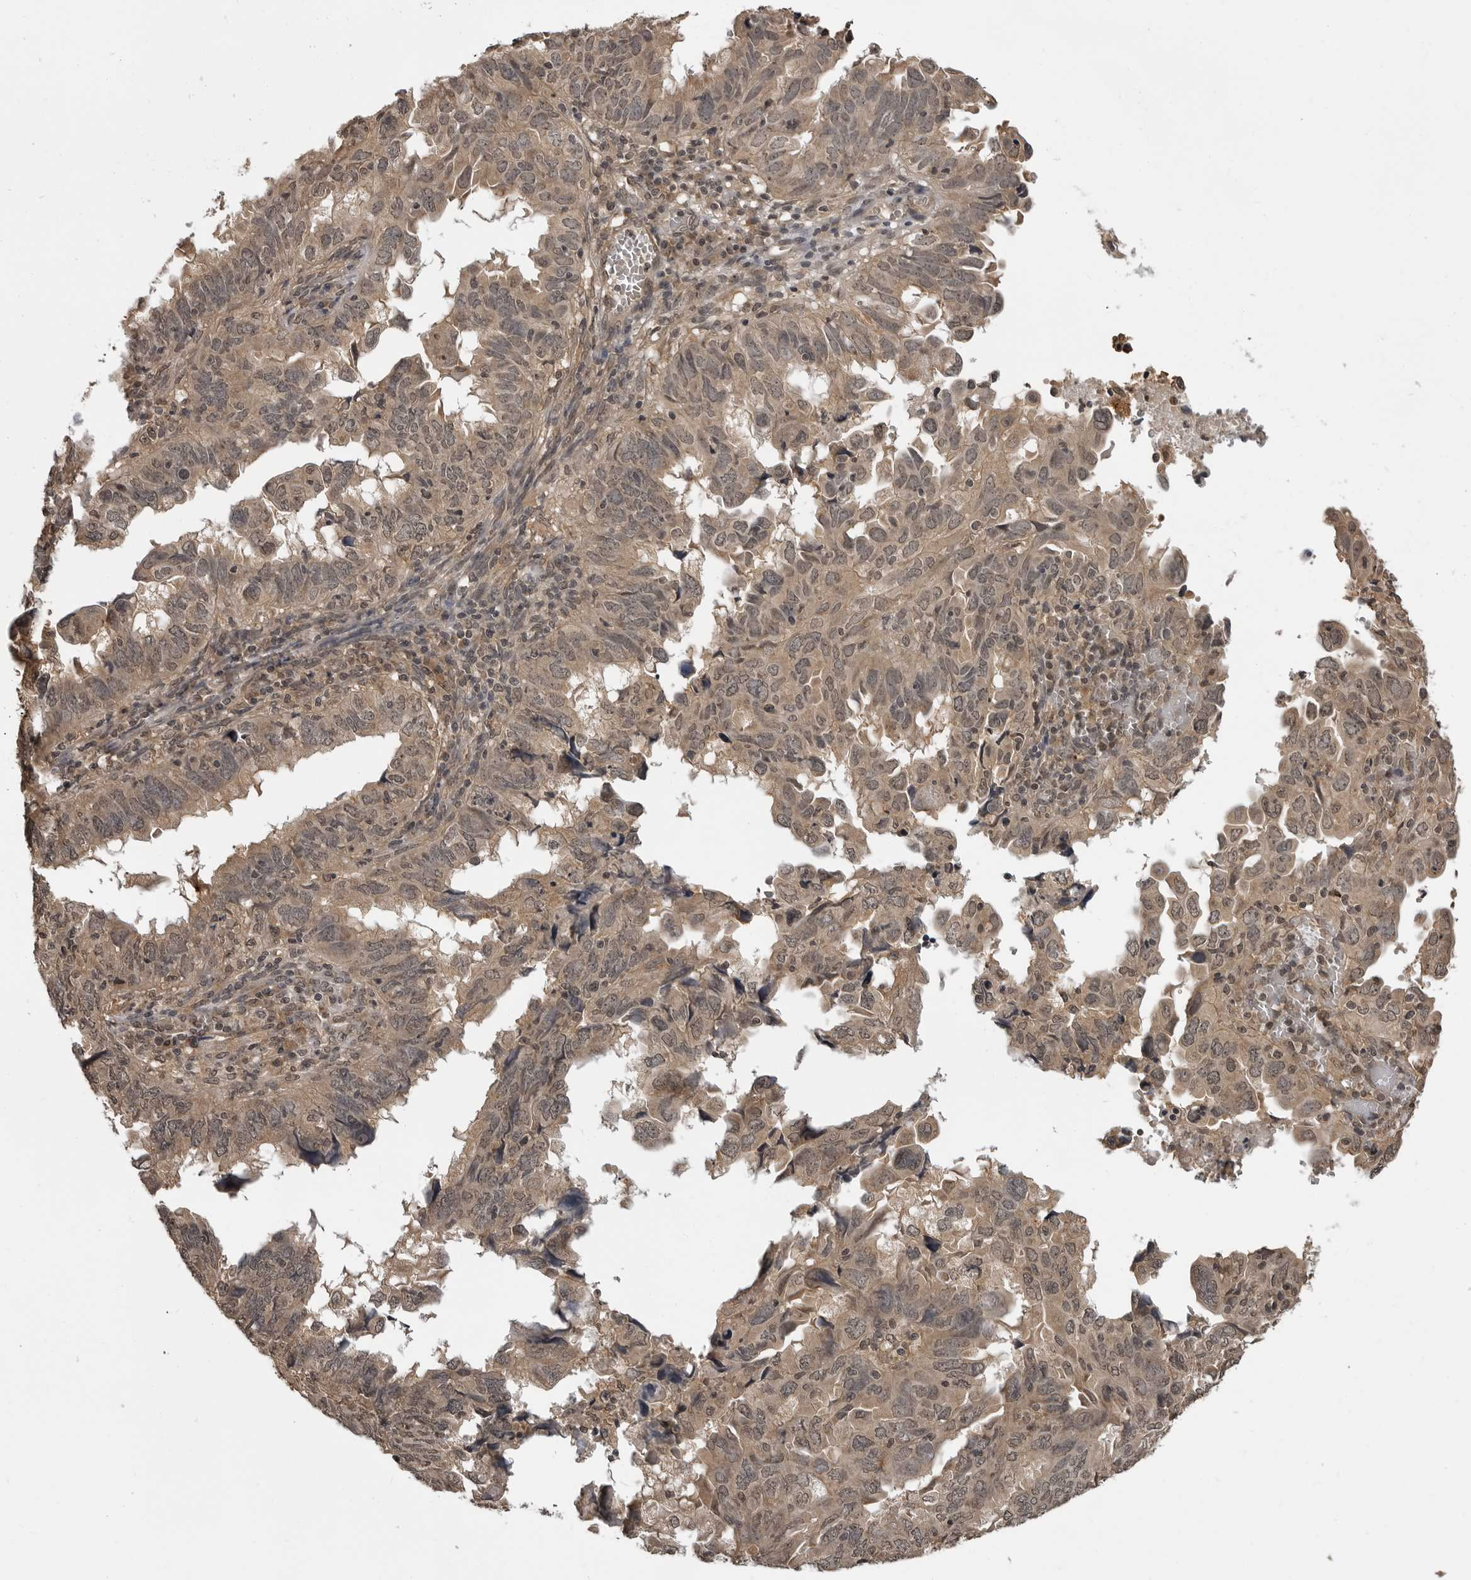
{"staining": {"intensity": "moderate", "quantity": ">75%", "location": "cytoplasmic/membranous,nuclear"}, "tissue": "endometrial cancer", "cell_type": "Tumor cells", "image_type": "cancer", "snomed": [{"axis": "morphology", "description": "Adenocarcinoma, NOS"}, {"axis": "topography", "description": "Uterus"}], "caption": "Immunohistochemical staining of endometrial adenocarcinoma exhibits moderate cytoplasmic/membranous and nuclear protein positivity in approximately >75% of tumor cells. (brown staining indicates protein expression, while blue staining denotes nuclei).", "gene": "IL24", "patient": {"sex": "female", "age": 77}}